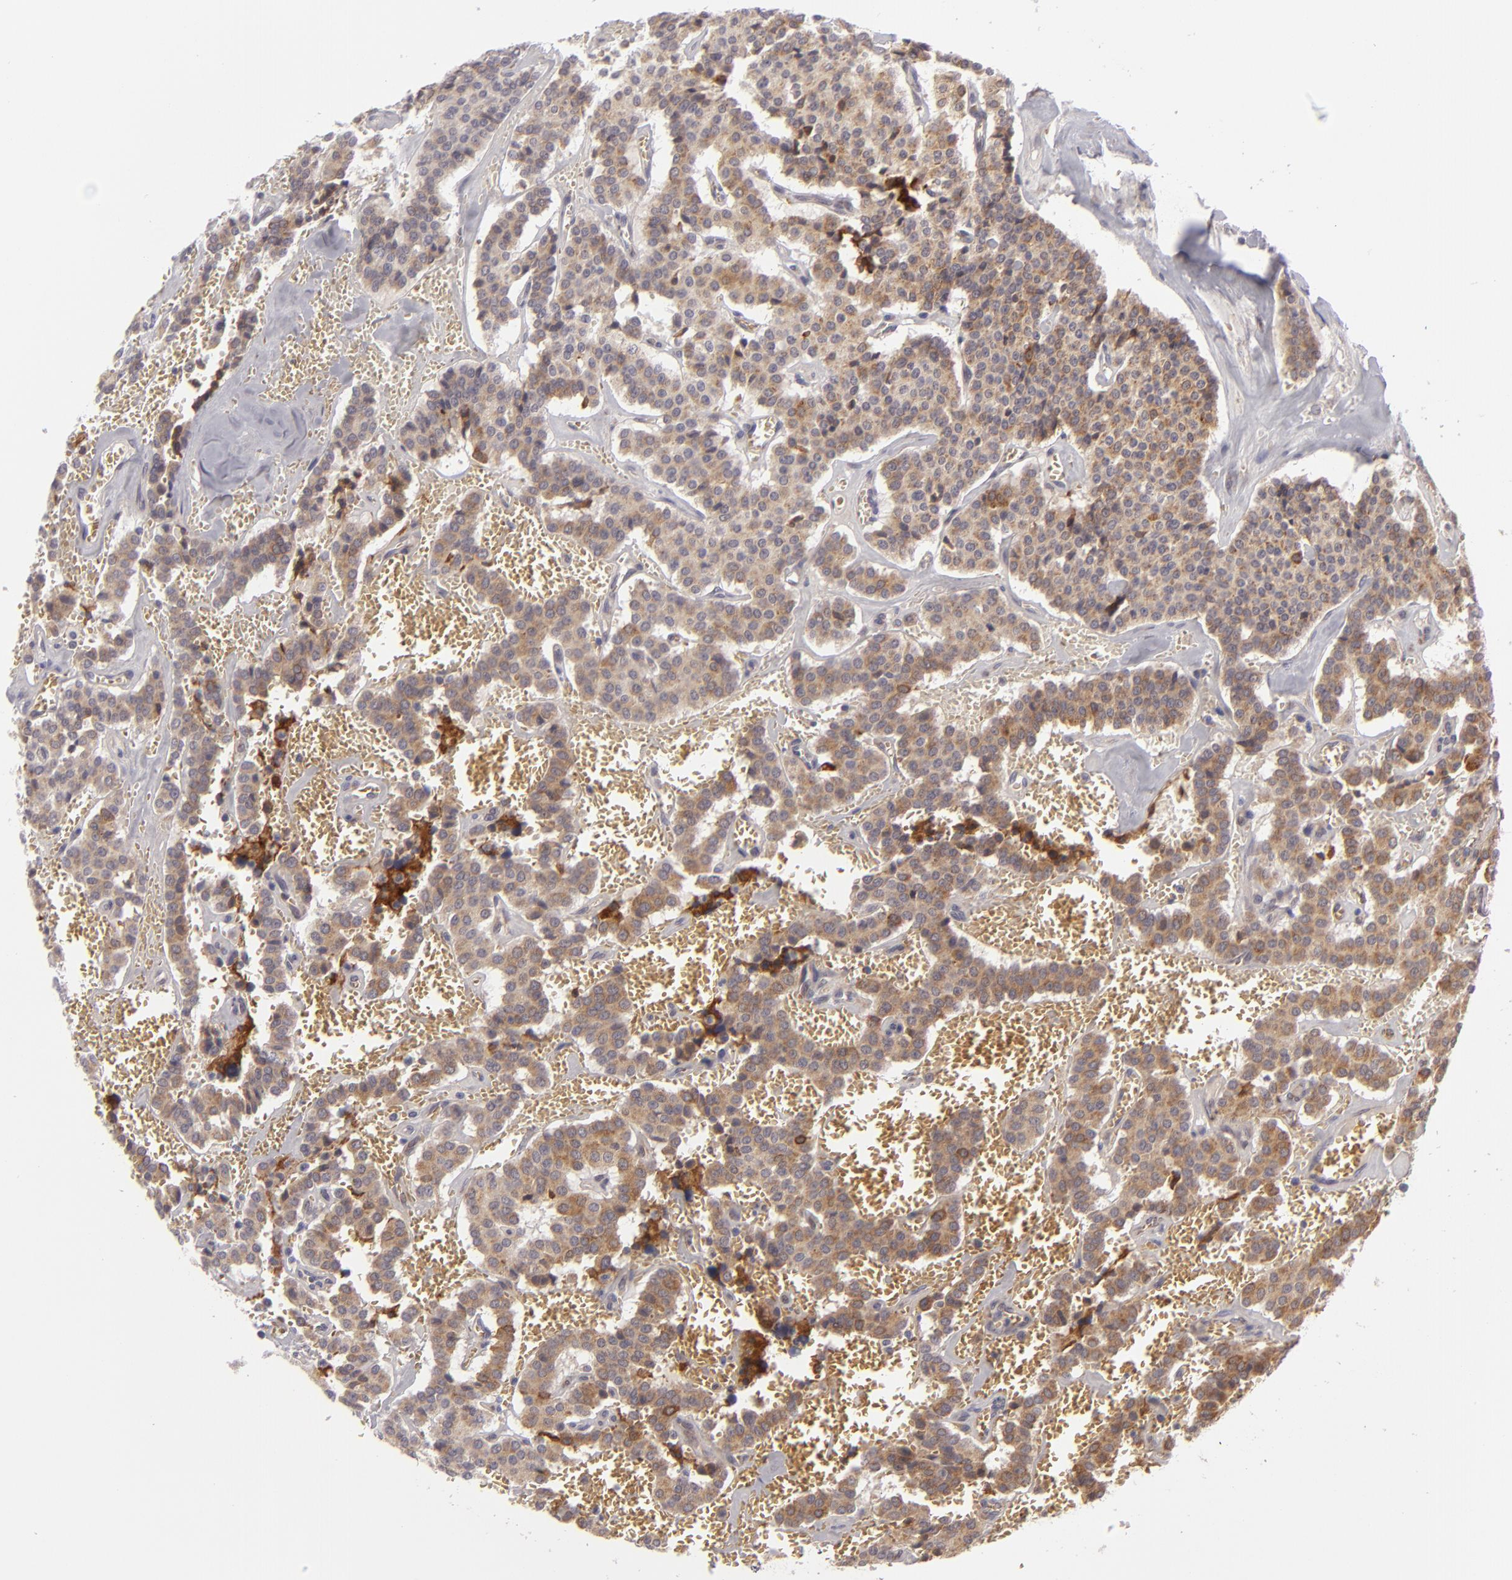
{"staining": {"intensity": "moderate", "quantity": ">75%", "location": "cytoplasmic/membranous"}, "tissue": "carcinoid", "cell_type": "Tumor cells", "image_type": "cancer", "snomed": [{"axis": "morphology", "description": "Carcinoid, malignant, NOS"}, {"axis": "topography", "description": "Bronchus"}], "caption": "Carcinoid stained with IHC displays moderate cytoplasmic/membranous staining in about >75% of tumor cells. The staining was performed using DAB (3,3'-diaminobenzidine) to visualize the protein expression in brown, while the nuclei were stained in blue with hematoxylin (Magnification: 20x).", "gene": "SH2D4A", "patient": {"sex": "male", "age": 55}}